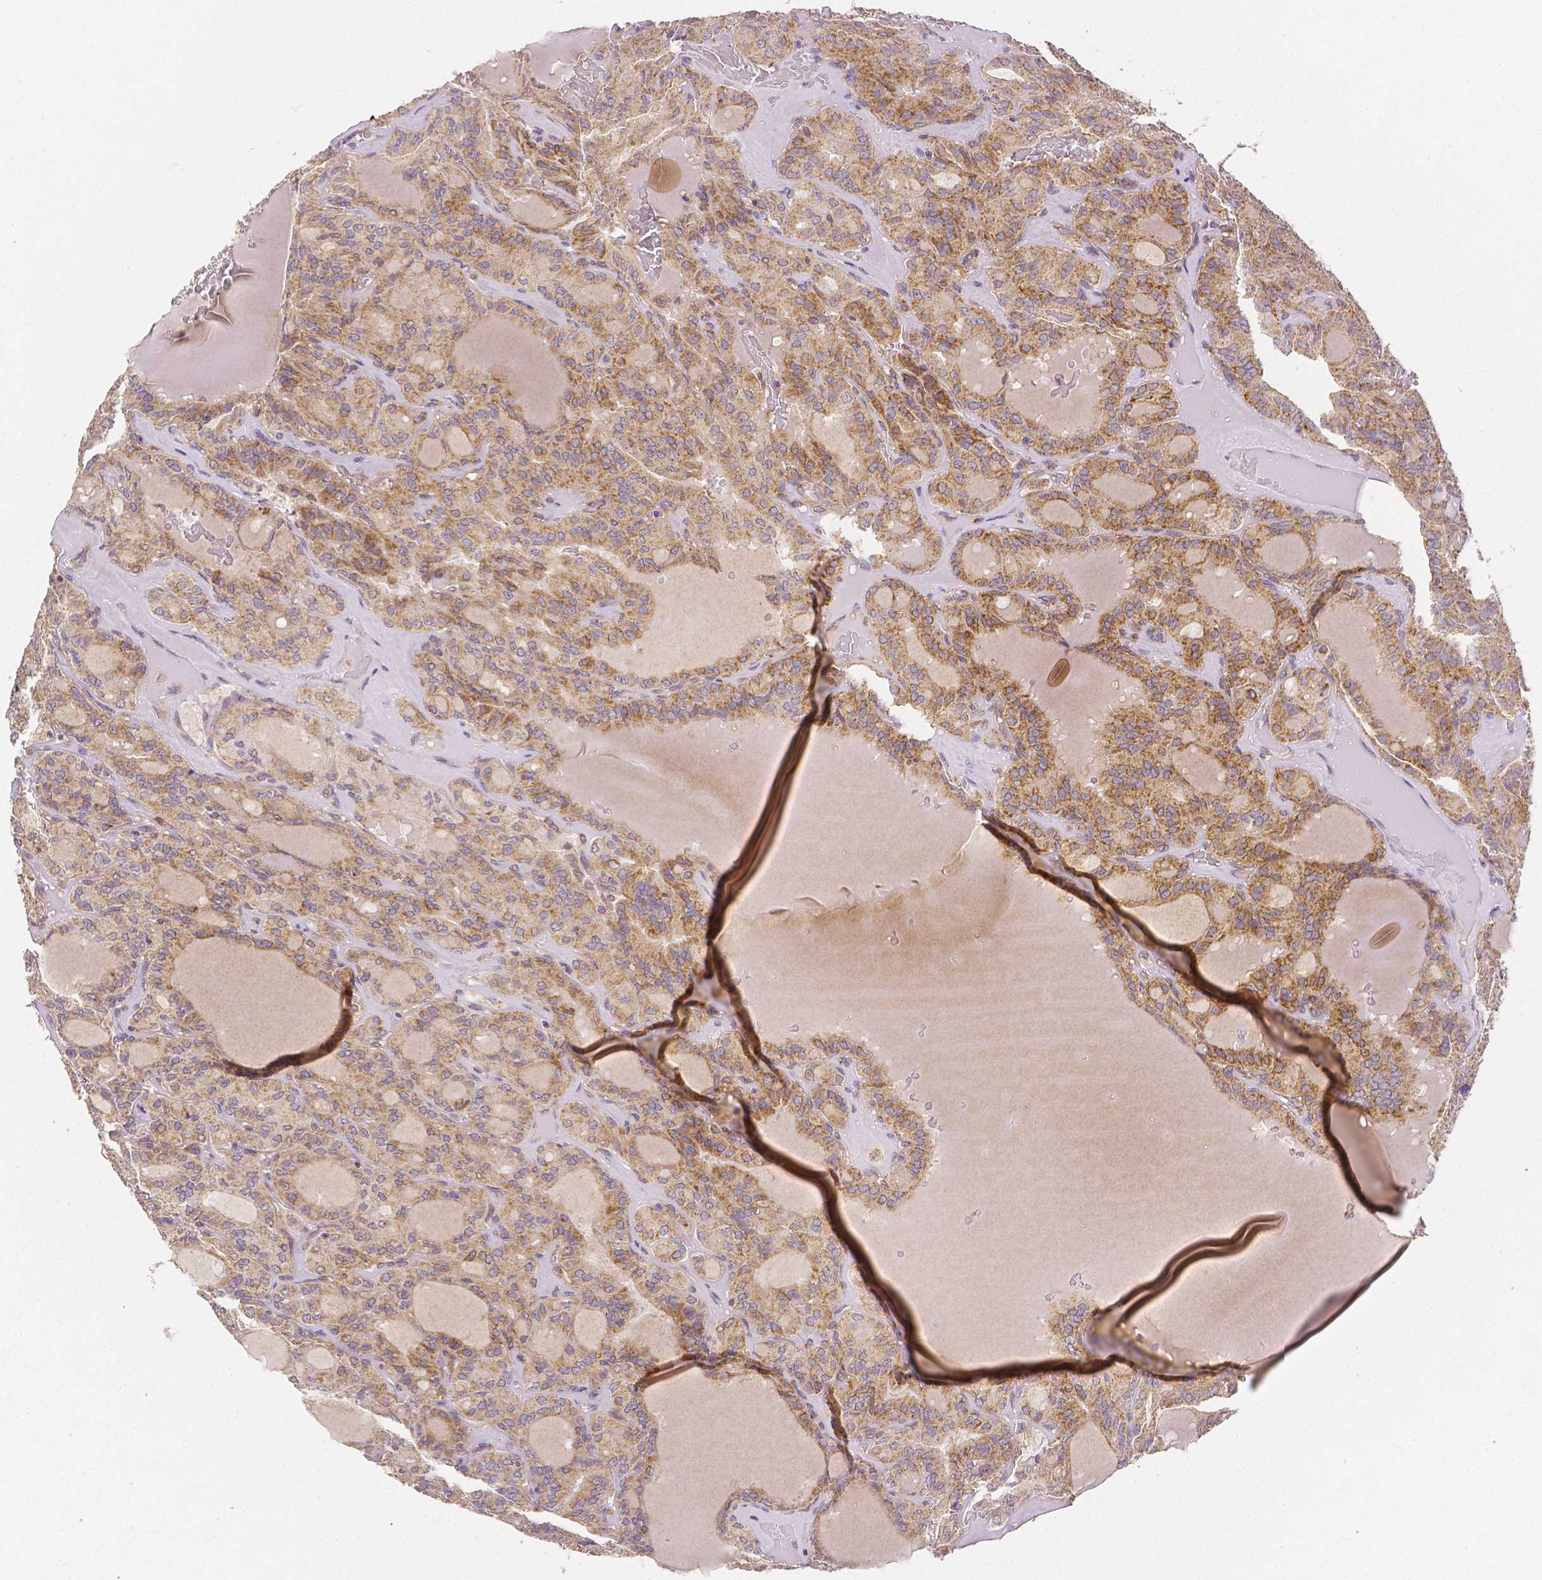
{"staining": {"intensity": "moderate", "quantity": ">75%", "location": "cytoplasmic/membranous"}, "tissue": "thyroid cancer", "cell_type": "Tumor cells", "image_type": "cancer", "snomed": [{"axis": "morphology", "description": "Papillary adenocarcinoma, NOS"}, {"axis": "topography", "description": "Thyroid gland"}], "caption": "This is a micrograph of IHC staining of thyroid cancer (papillary adenocarcinoma), which shows moderate expression in the cytoplasmic/membranous of tumor cells.", "gene": "RHOT1", "patient": {"sex": "male", "age": 87}}